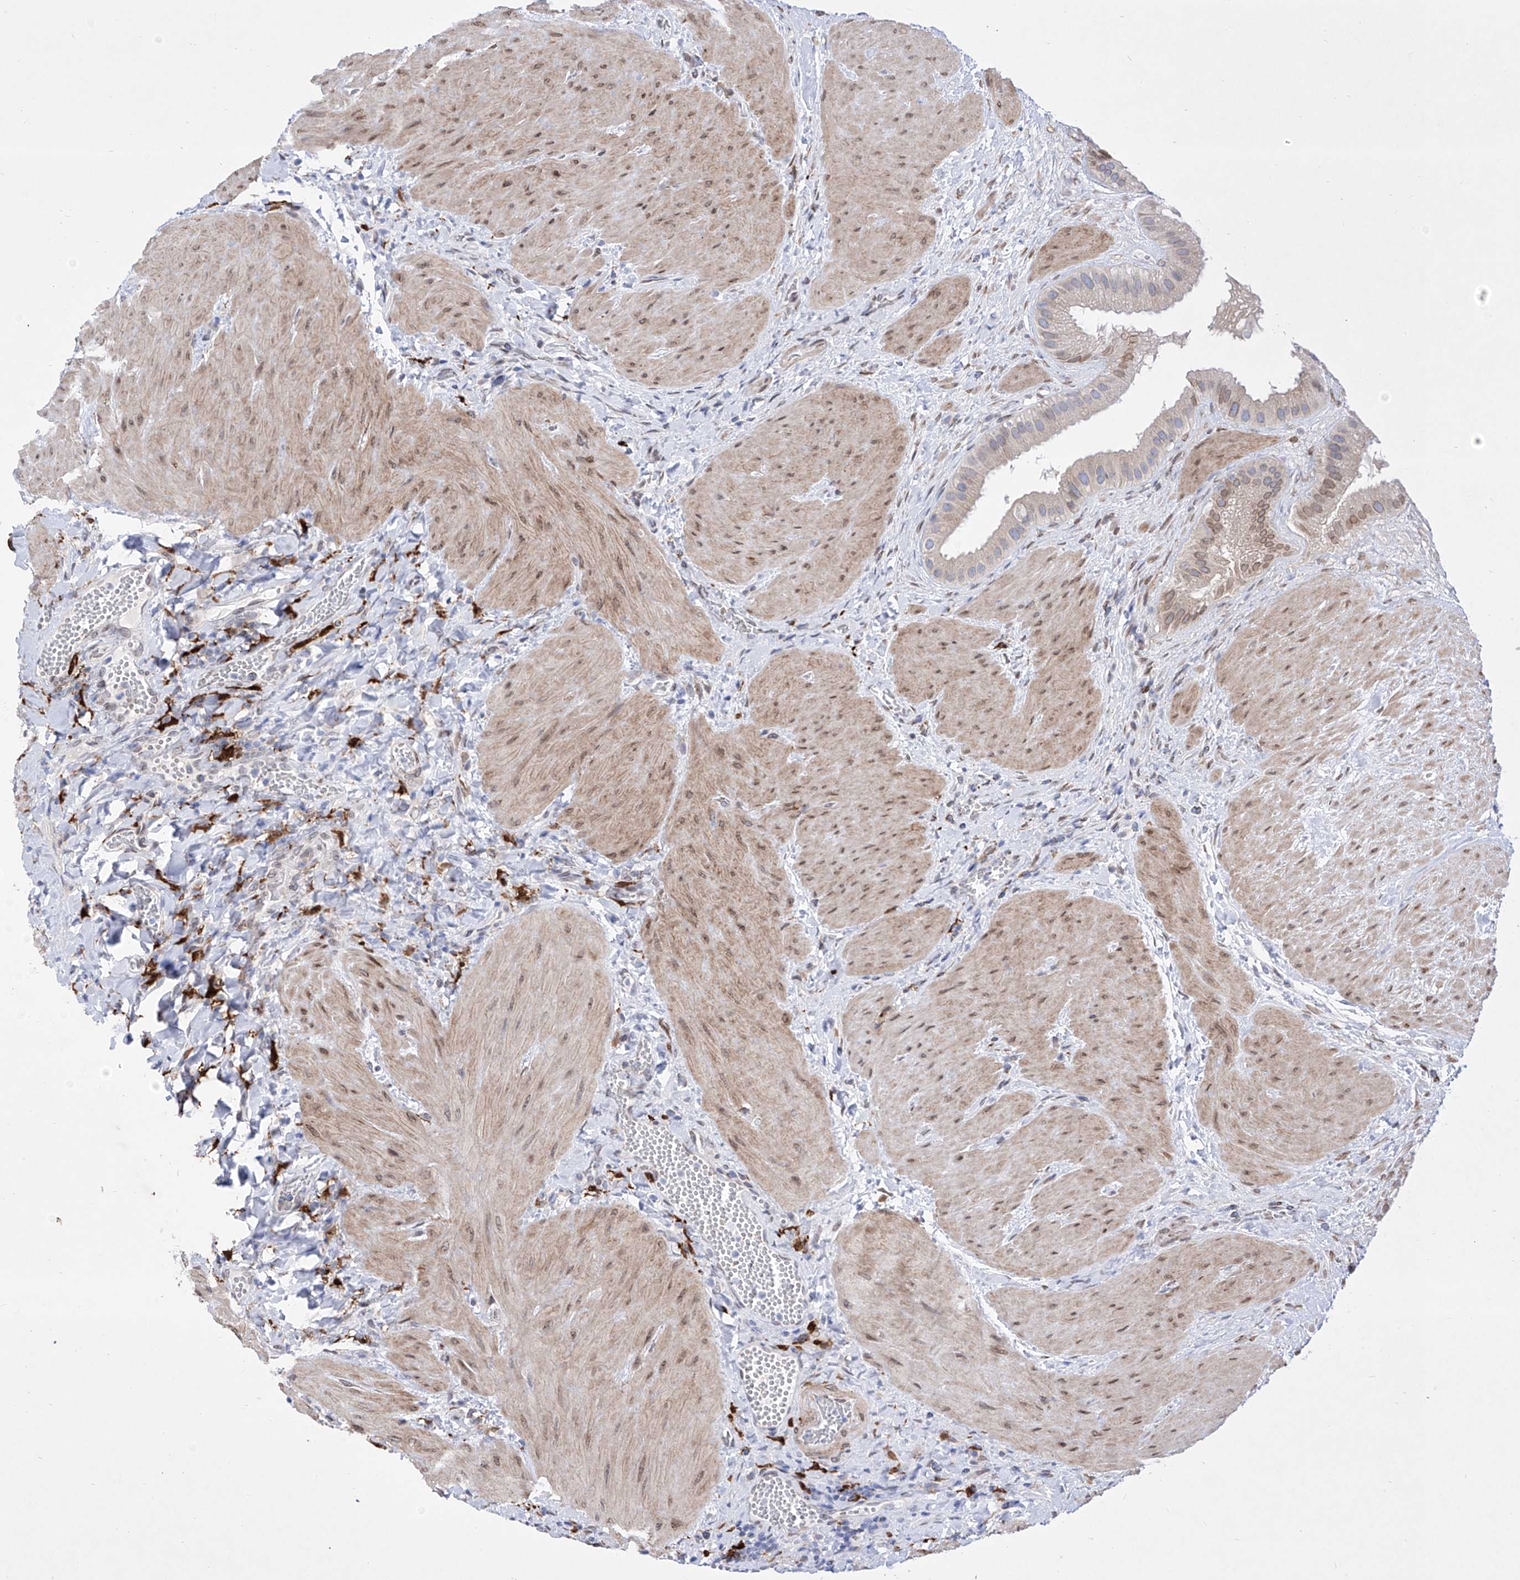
{"staining": {"intensity": "weak", "quantity": "25%-75%", "location": "cytoplasmic/membranous,nuclear"}, "tissue": "gallbladder", "cell_type": "Glandular cells", "image_type": "normal", "snomed": [{"axis": "morphology", "description": "Normal tissue, NOS"}, {"axis": "topography", "description": "Gallbladder"}], "caption": "A high-resolution photomicrograph shows immunohistochemistry (IHC) staining of unremarkable gallbladder, which reveals weak cytoplasmic/membranous,nuclear expression in approximately 25%-75% of glandular cells. (Stains: DAB (3,3'-diaminobenzidine) in brown, nuclei in blue, Microscopy: brightfield microscopy at high magnification).", "gene": "LCLAT1", "patient": {"sex": "male", "age": 55}}